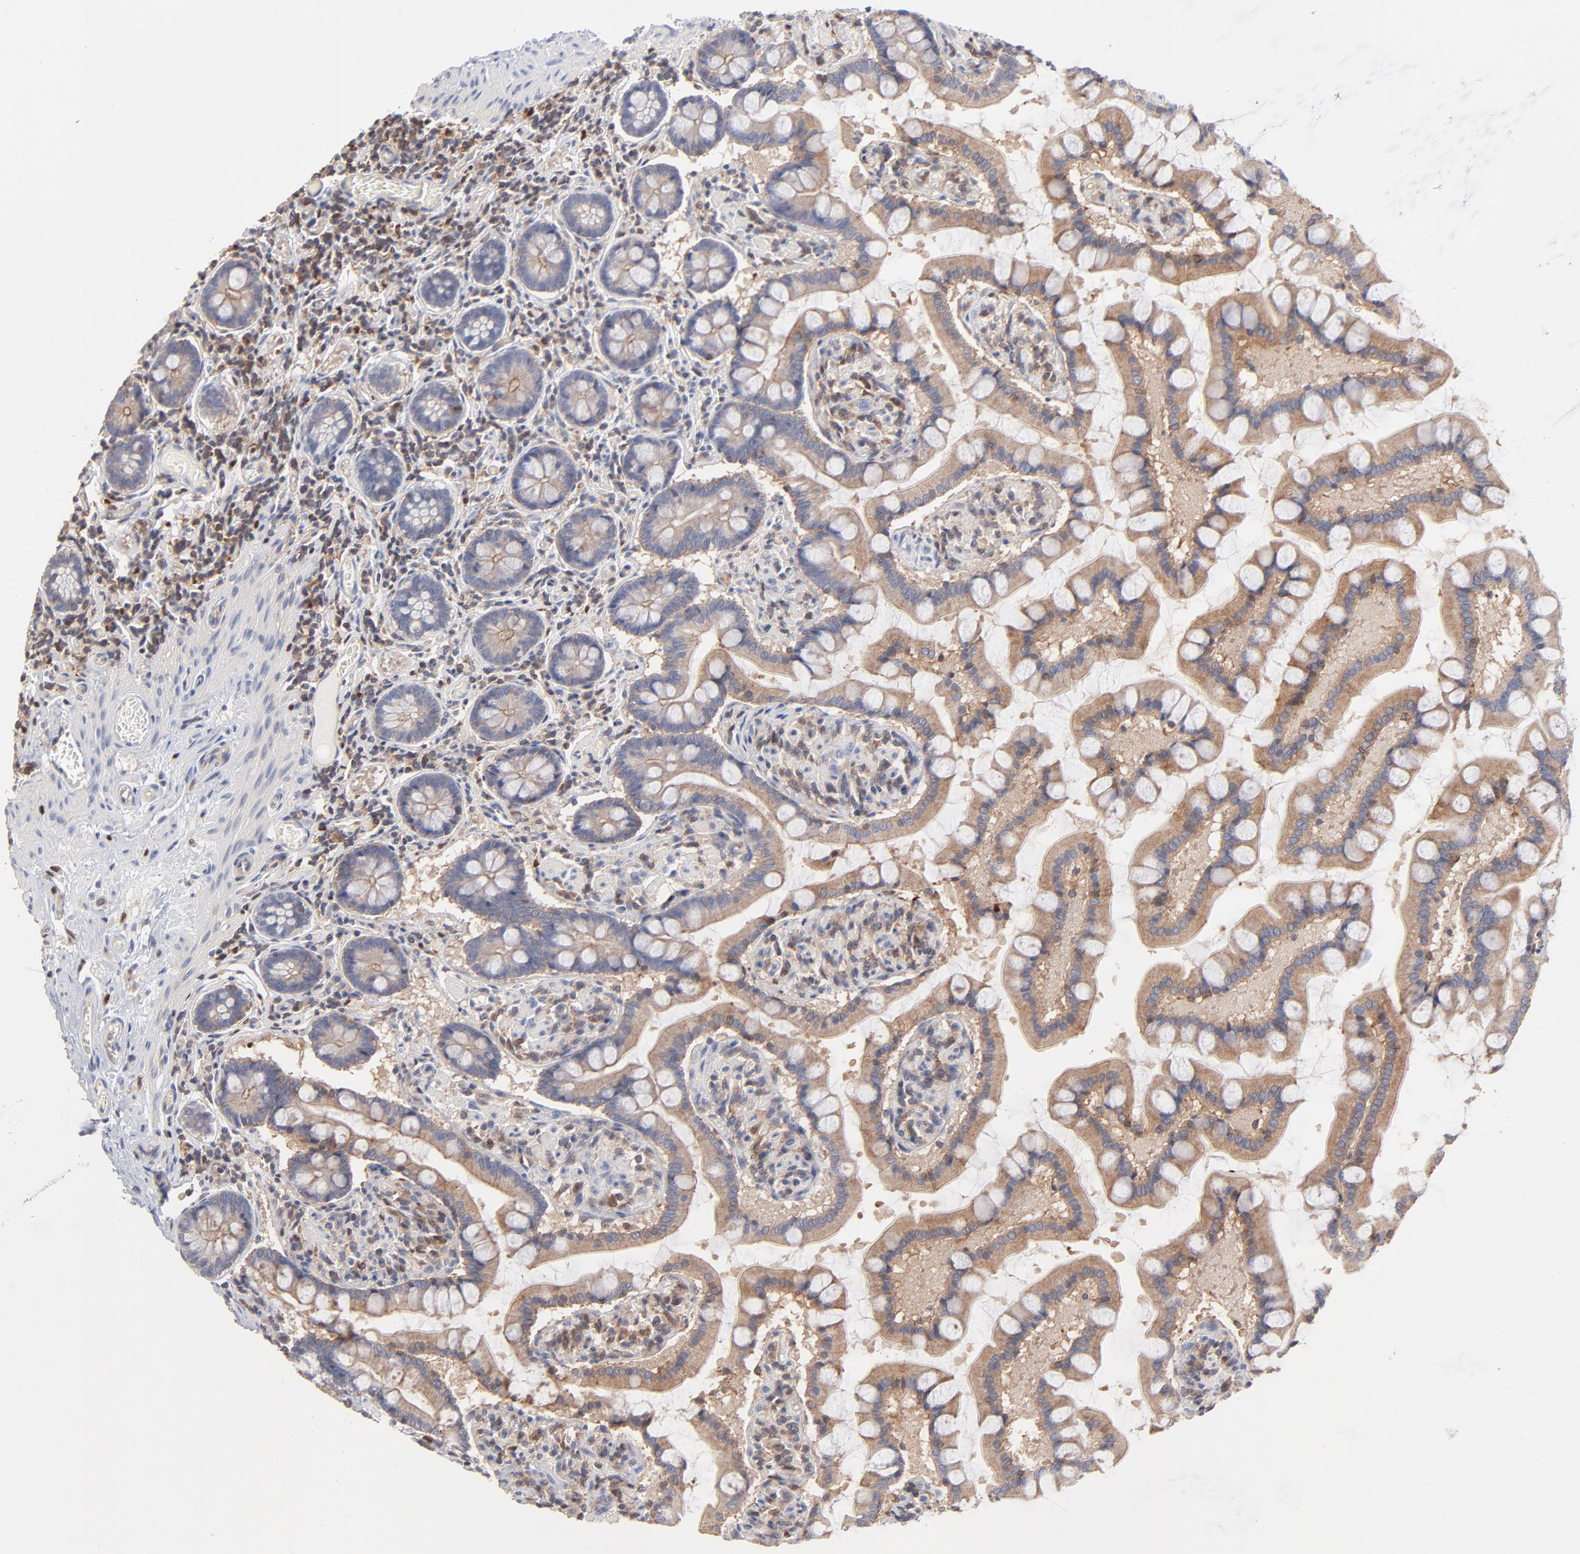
{"staining": {"intensity": "weak", "quantity": "25%-75%", "location": "cytoplasmic/membranous"}, "tissue": "small intestine", "cell_type": "Glandular cells", "image_type": "normal", "snomed": [{"axis": "morphology", "description": "Normal tissue, NOS"}, {"axis": "topography", "description": "Small intestine"}], "caption": "Protein expression analysis of normal human small intestine reveals weak cytoplasmic/membranous staining in approximately 25%-75% of glandular cells.", "gene": "ARHGEF6", "patient": {"sex": "male", "age": 41}}